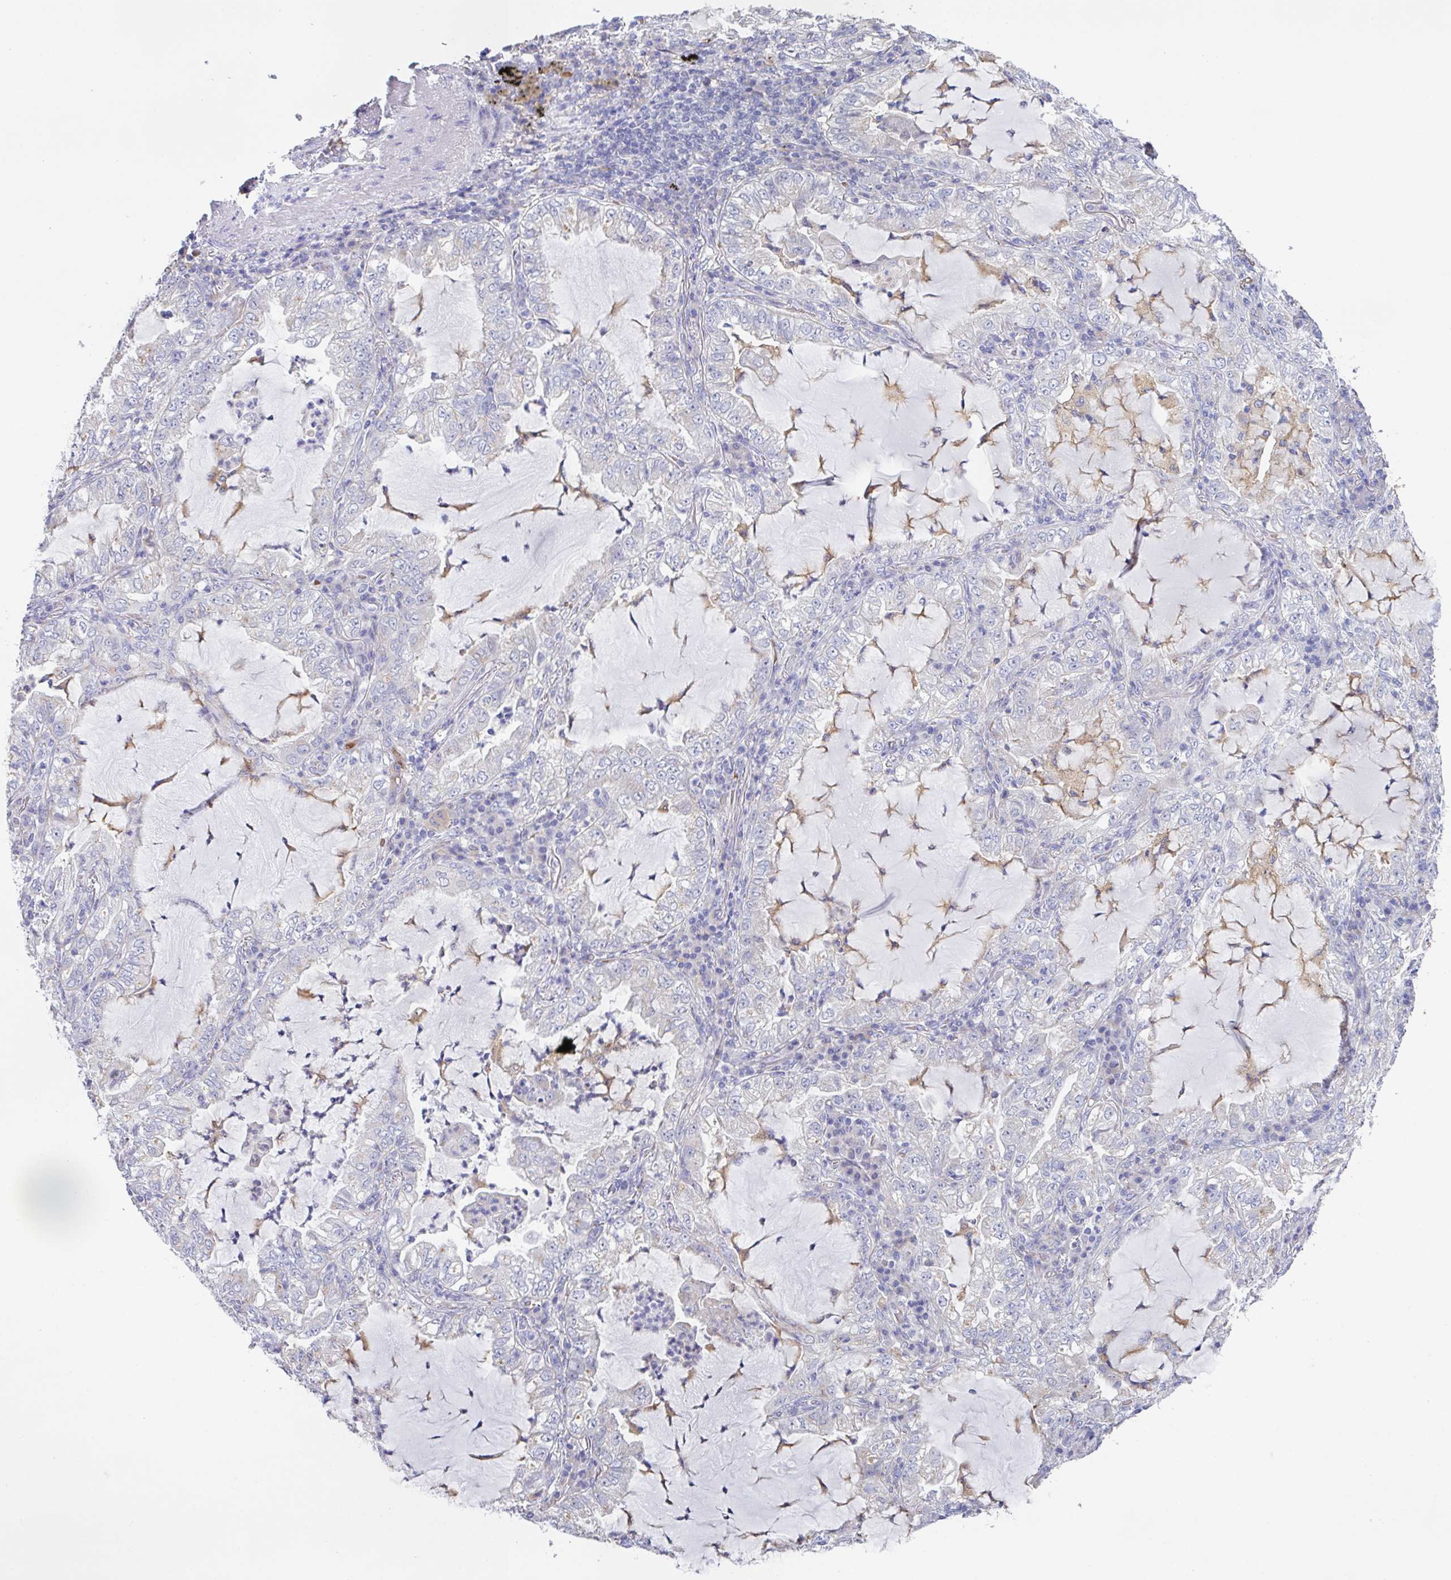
{"staining": {"intensity": "negative", "quantity": "none", "location": "none"}, "tissue": "lung cancer", "cell_type": "Tumor cells", "image_type": "cancer", "snomed": [{"axis": "morphology", "description": "Adenocarcinoma, NOS"}, {"axis": "topography", "description": "Lung"}], "caption": "Tumor cells show no significant expression in lung adenocarcinoma. (Stains: DAB (3,3'-diaminobenzidine) immunohistochemistry with hematoxylin counter stain, Microscopy: brightfield microscopy at high magnification).", "gene": "TFAP2C", "patient": {"sex": "female", "age": 73}}